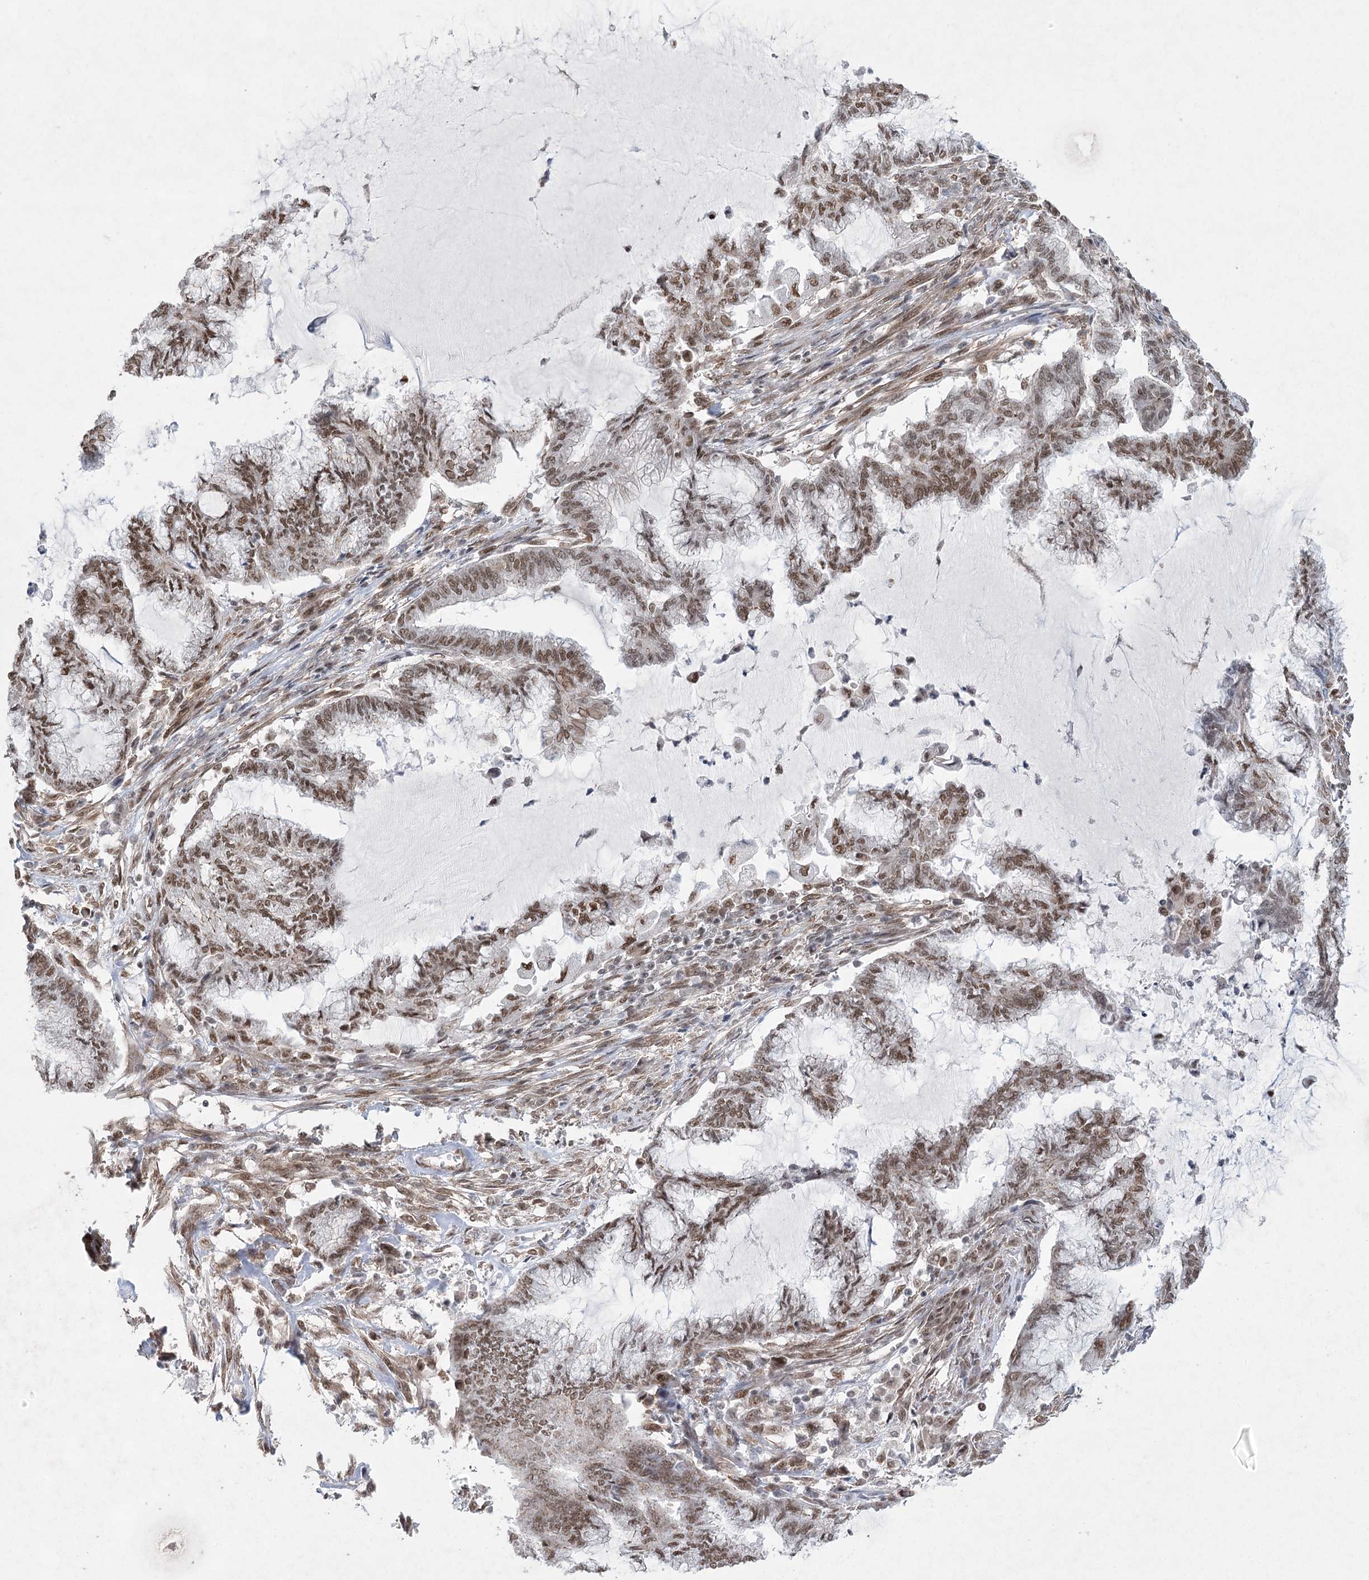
{"staining": {"intensity": "moderate", "quantity": ">75%", "location": "nuclear"}, "tissue": "endometrial cancer", "cell_type": "Tumor cells", "image_type": "cancer", "snomed": [{"axis": "morphology", "description": "Adenocarcinoma, NOS"}, {"axis": "topography", "description": "Endometrium"}], "caption": "Endometrial cancer (adenocarcinoma) stained with a protein marker exhibits moderate staining in tumor cells.", "gene": "ZCCHC8", "patient": {"sex": "female", "age": 86}}